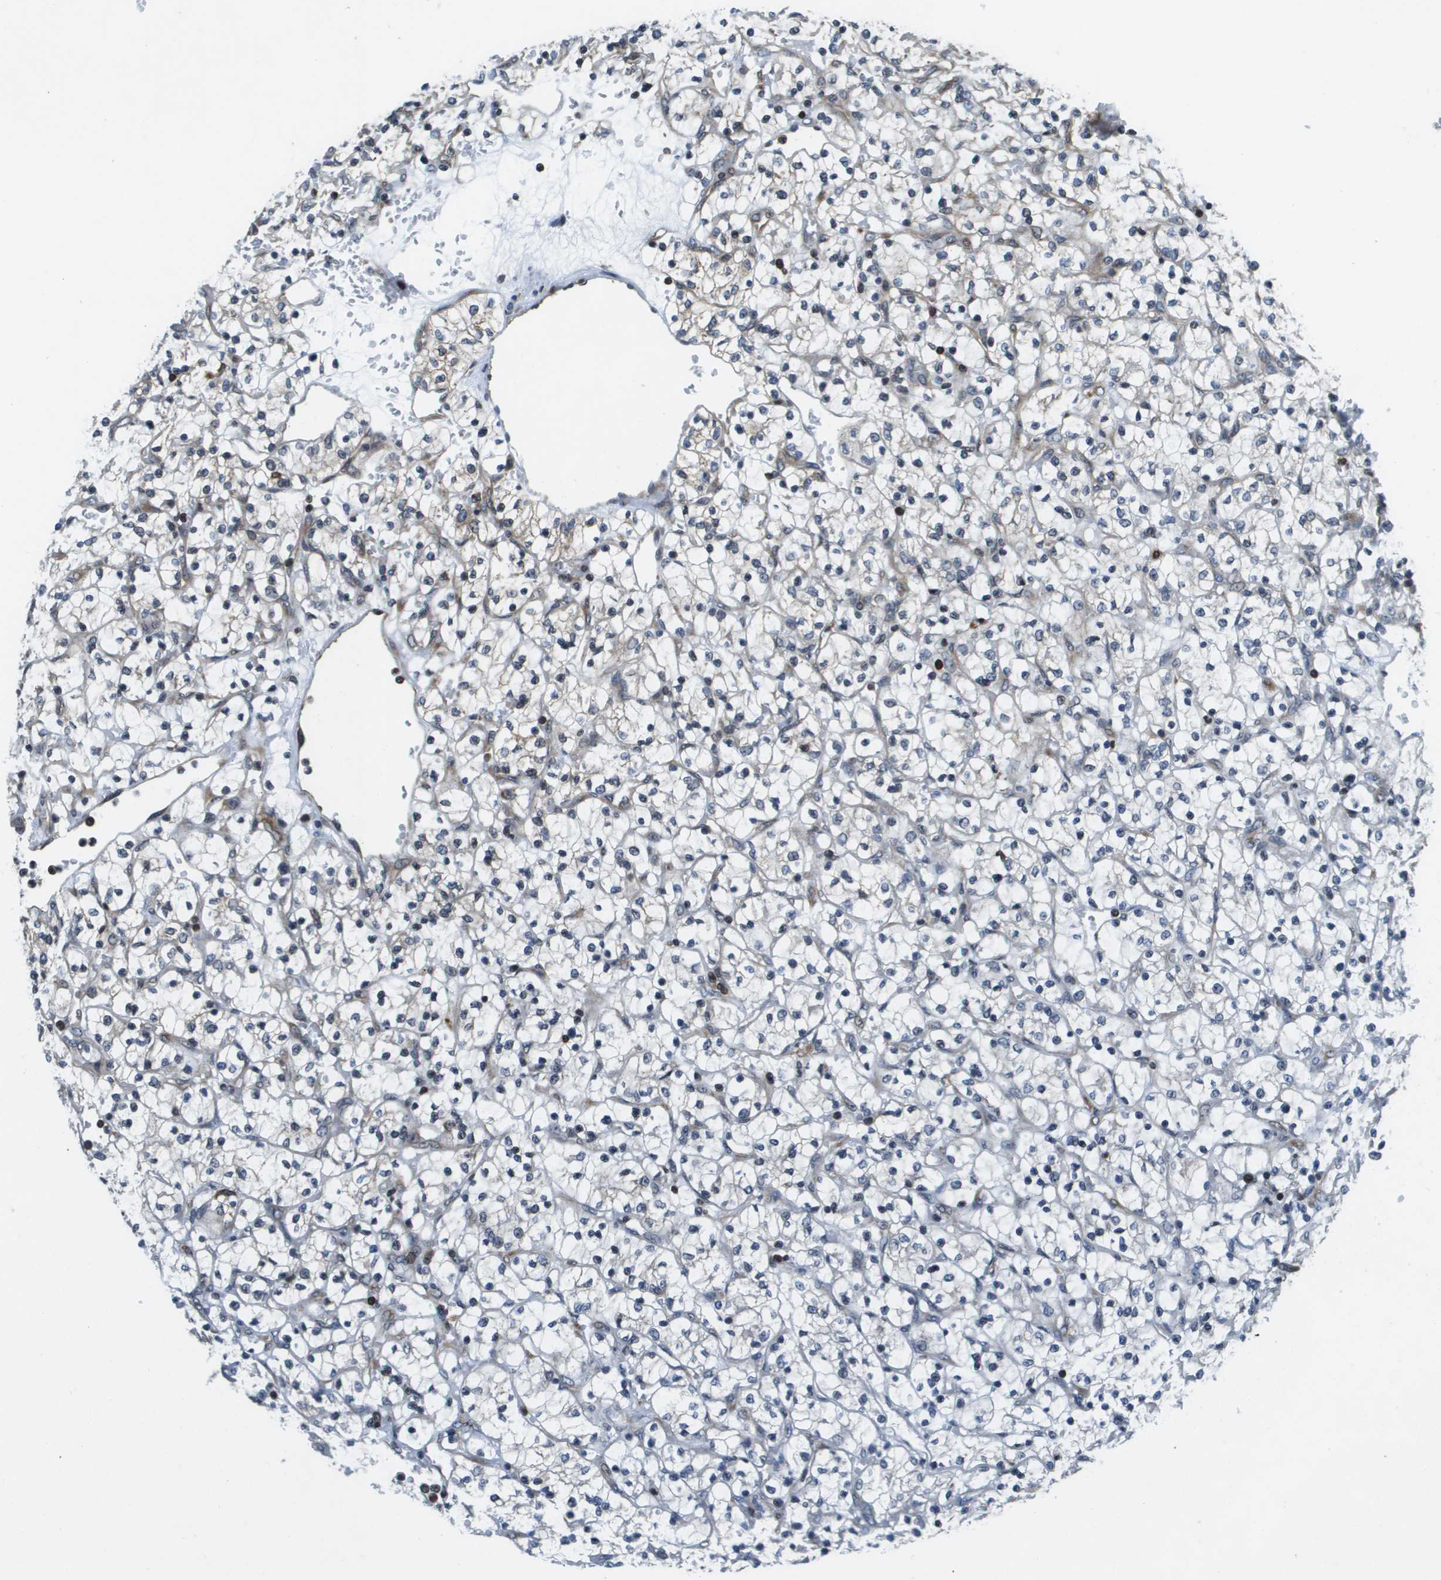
{"staining": {"intensity": "weak", "quantity": "<25%", "location": "cytoplasmic/membranous"}, "tissue": "renal cancer", "cell_type": "Tumor cells", "image_type": "cancer", "snomed": [{"axis": "morphology", "description": "Adenocarcinoma, NOS"}, {"axis": "topography", "description": "Kidney"}], "caption": "Protein analysis of adenocarcinoma (renal) demonstrates no significant staining in tumor cells.", "gene": "ESYT1", "patient": {"sex": "female", "age": 69}}